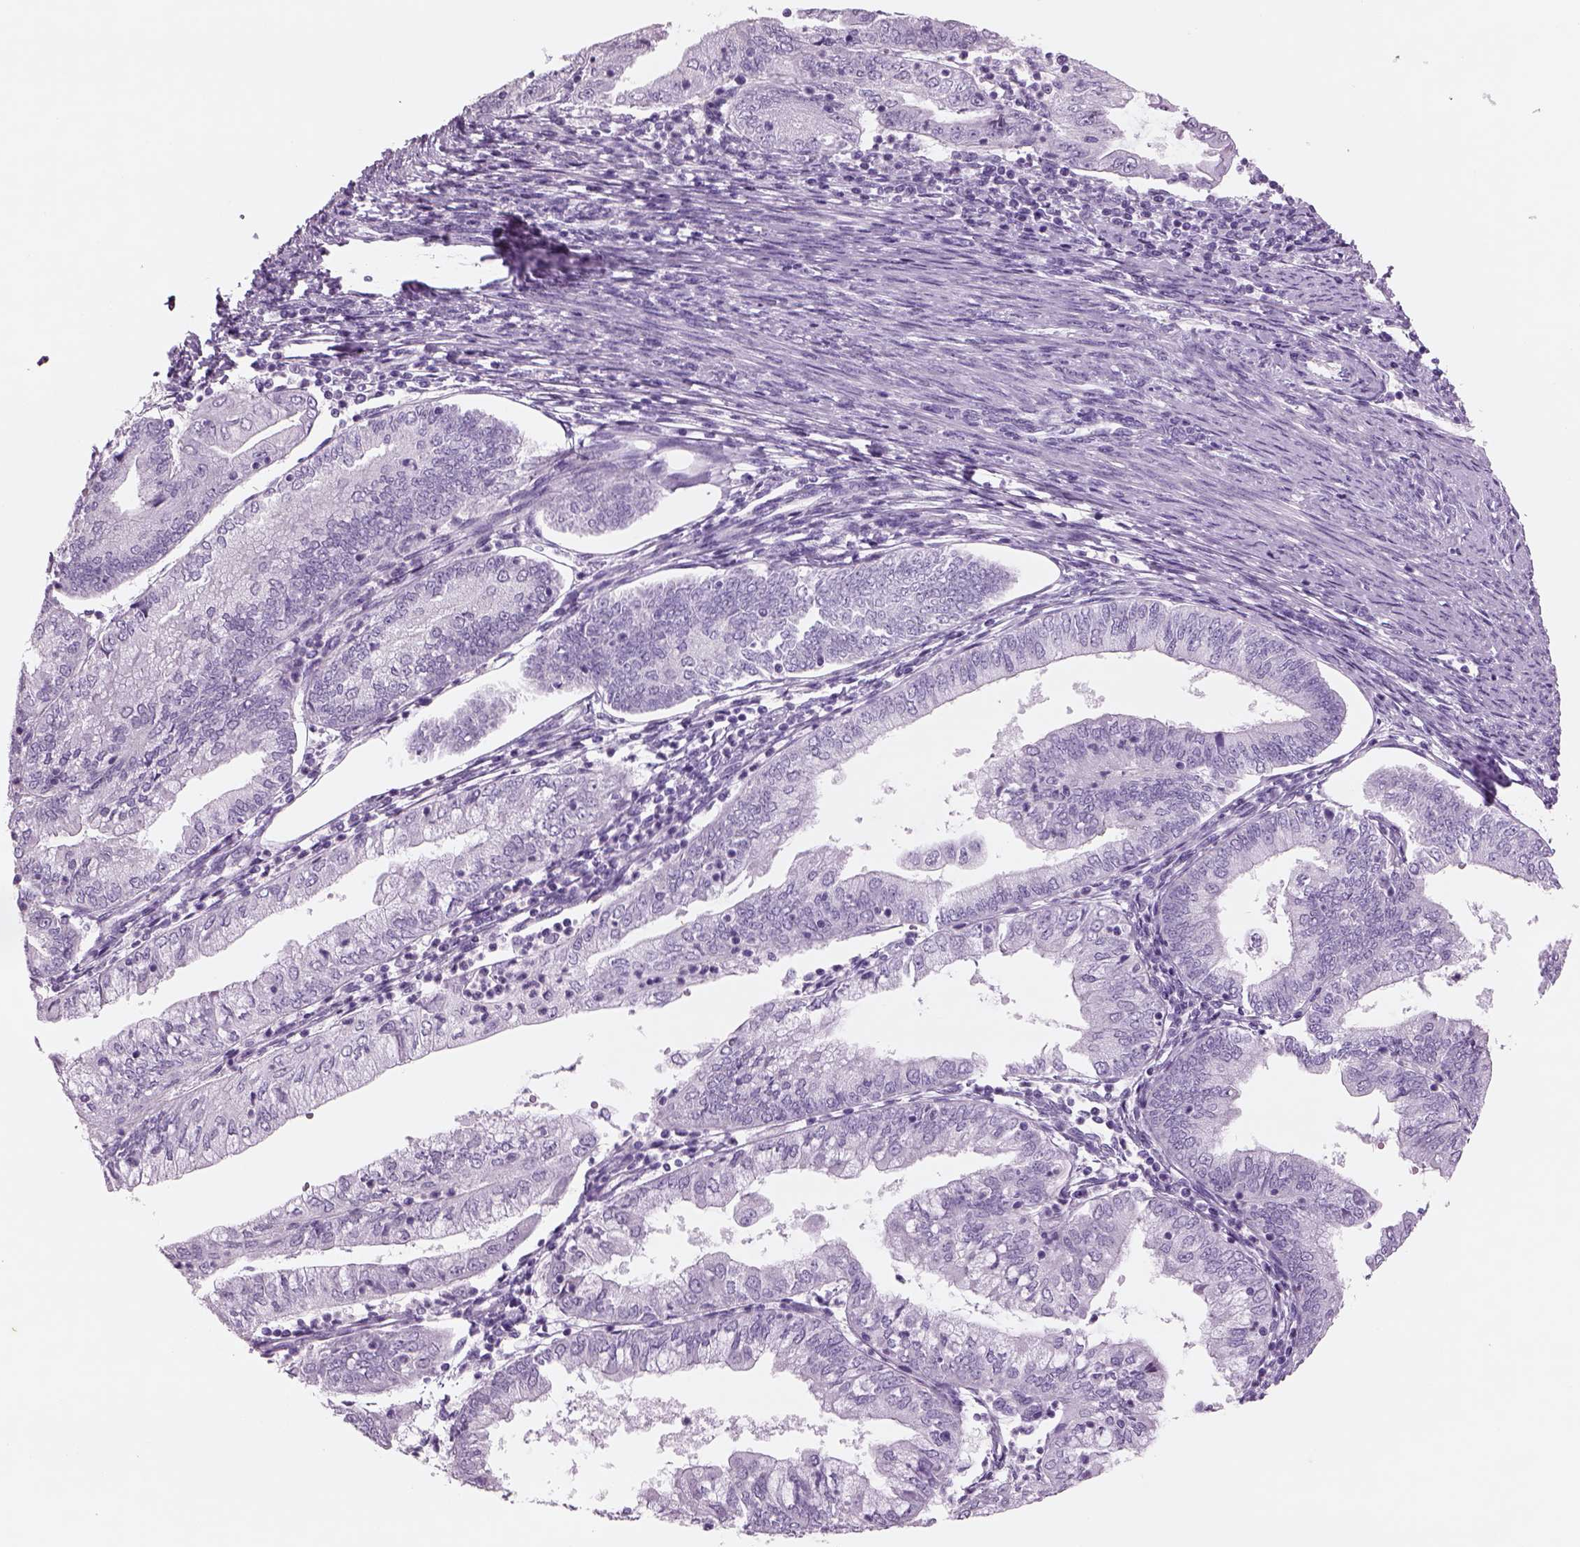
{"staining": {"intensity": "negative", "quantity": "none", "location": "none"}, "tissue": "endometrial cancer", "cell_type": "Tumor cells", "image_type": "cancer", "snomed": [{"axis": "morphology", "description": "Adenocarcinoma, NOS"}, {"axis": "topography", "description": "Endometrium"}], "caption": "Immunohistochemical staining of endometrial adenocarcinoma exhibits no significant staining in tumor cells.", "gene": "RHO", "patient": {"sex": "female", "age": 55}}